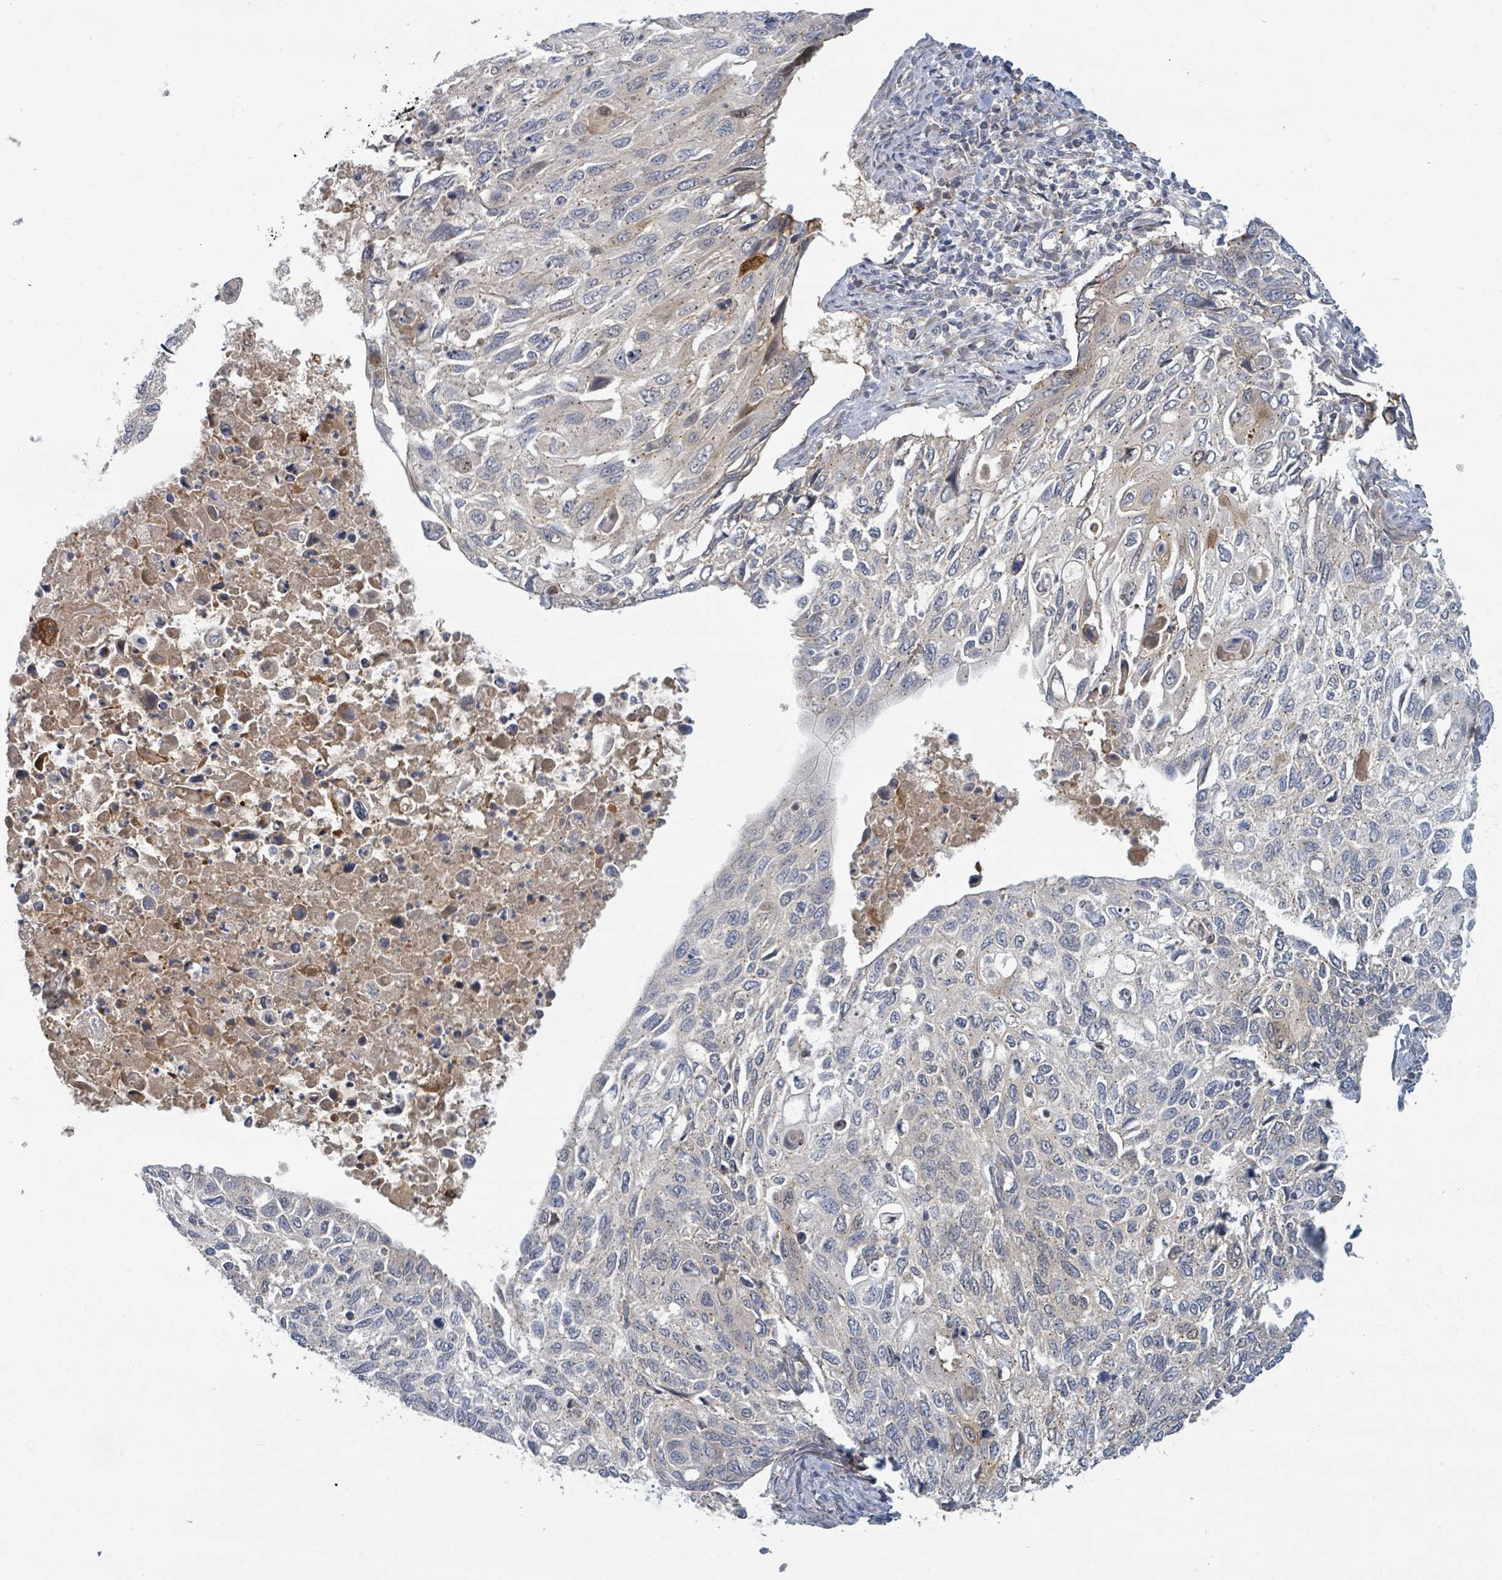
{"staining": {"intensity": "weak", "quantity": "<25%", "location": "cytoplasmic/membranous"}, "tissue": "cervical cancer", "cell_type": "Tumor cells", "image_type": "cancer", "snomed": [{"axis": "morphology", "description": "Squamous cell carcinoma, NOS"}, {"axis": "topography", "description": "Cervix"}], "caption": "A photomicrograph of cervical squamous cell carcinoma stained for a protein reveals no brown staining in tumor cells. (DAB (3,3'-diaminobenzidine) IHC visualized using brightfield microscopy, high magnification).", "gene": "COL5A3", "patient": {"sex": "female", "age": 70}}